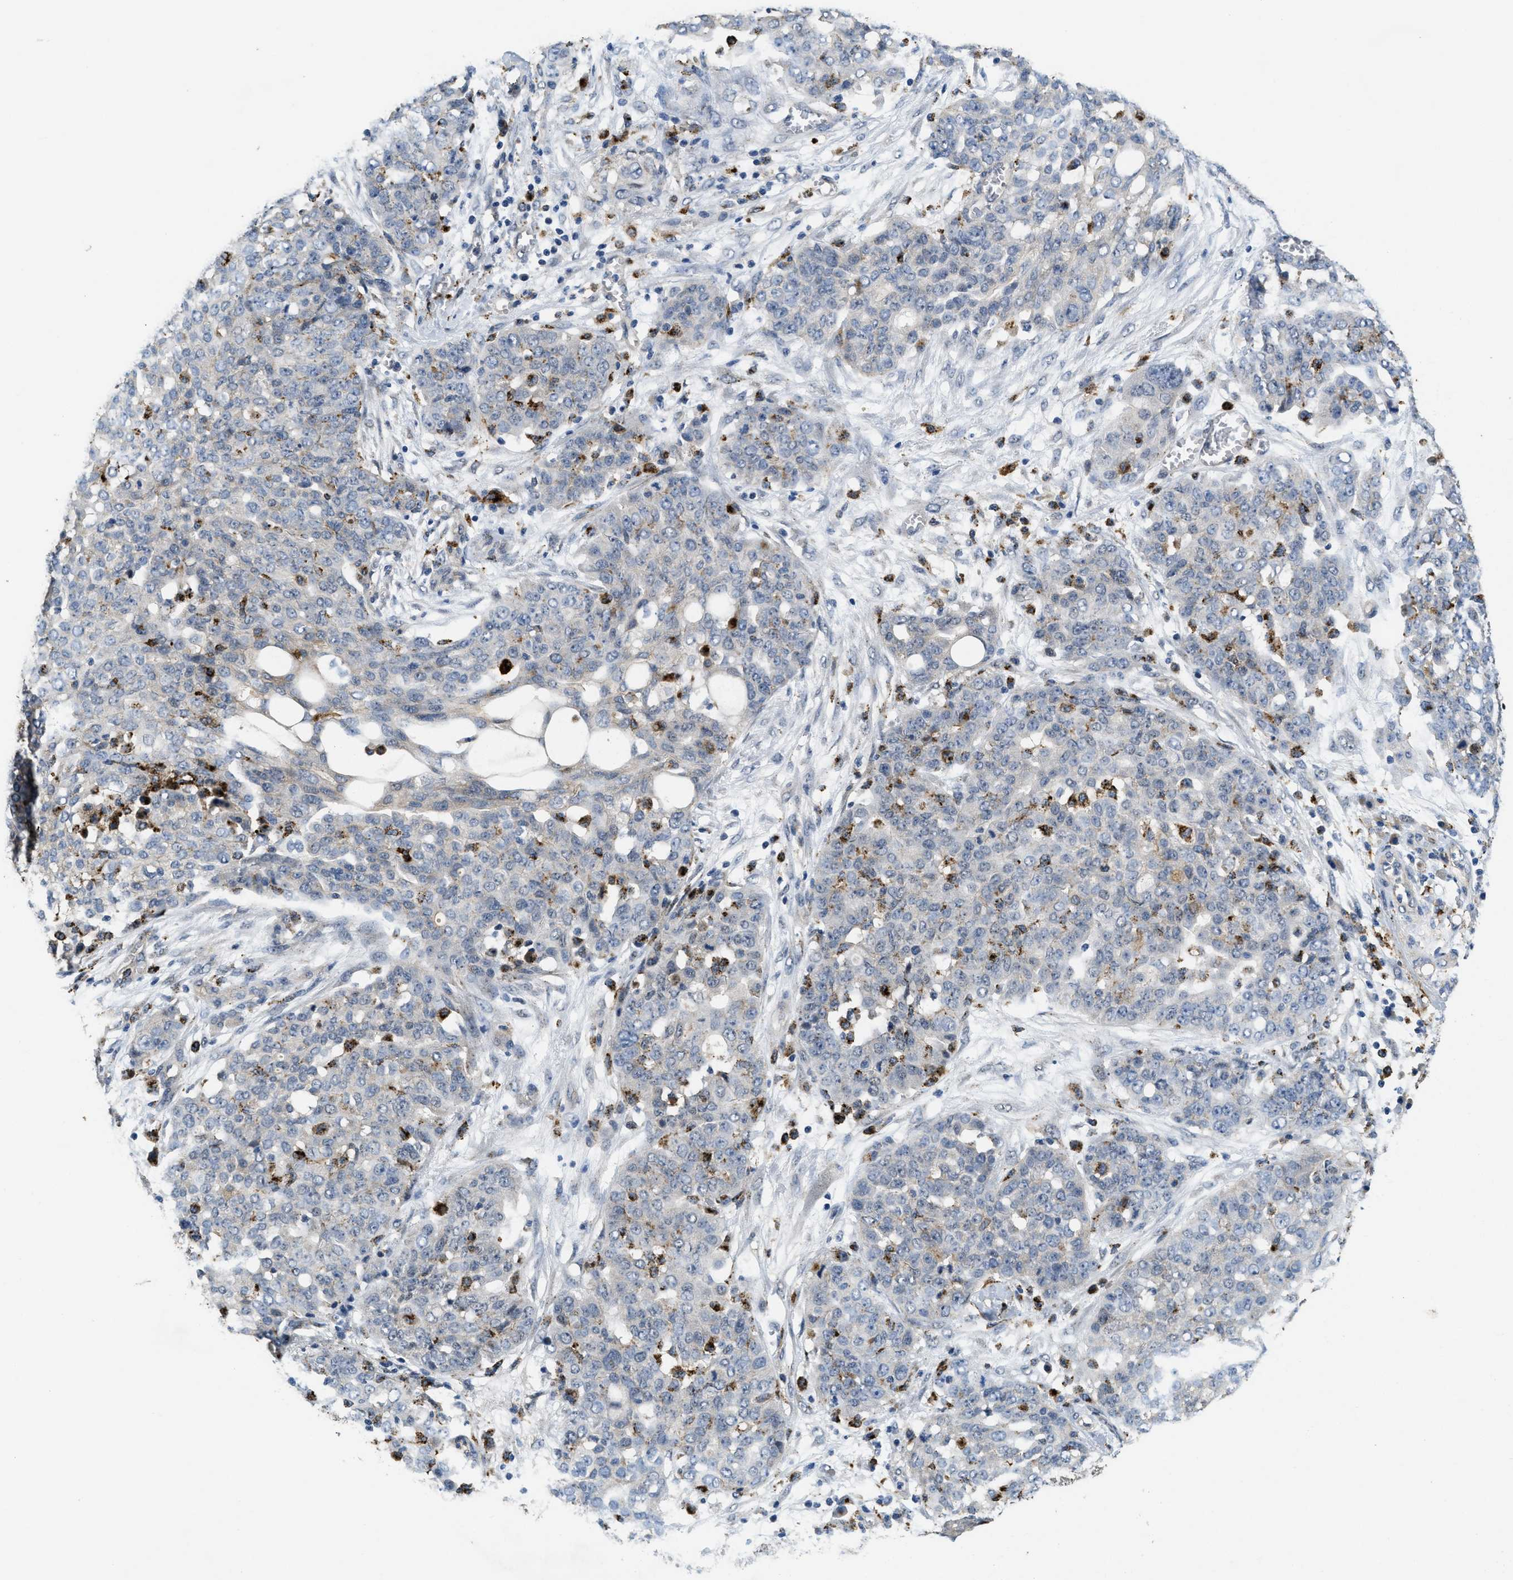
{"staining": {"intensity": "negative", "quantity": "none", "location": "none"}, "tissue": "ovarian cancer", "cell_type": "Tumor cells", "image_type": "cancer", "snomed": [{"axis": "morphology", "description": "Cystadenocarcinoma, serous, NOS"}, {"axis": "topography", "description": "Soft tissue"}, {"axis": "topography", "description": "Ovary"}], "caption": "DAB (3,3'-diaminobenzidine) immunohistochemical staining of human ovarian serous cystadenocarcinoma displays no significant expression in tumor cells.", "gene": "BMPR2", "patient": {"sex": "female", "age": 57}}